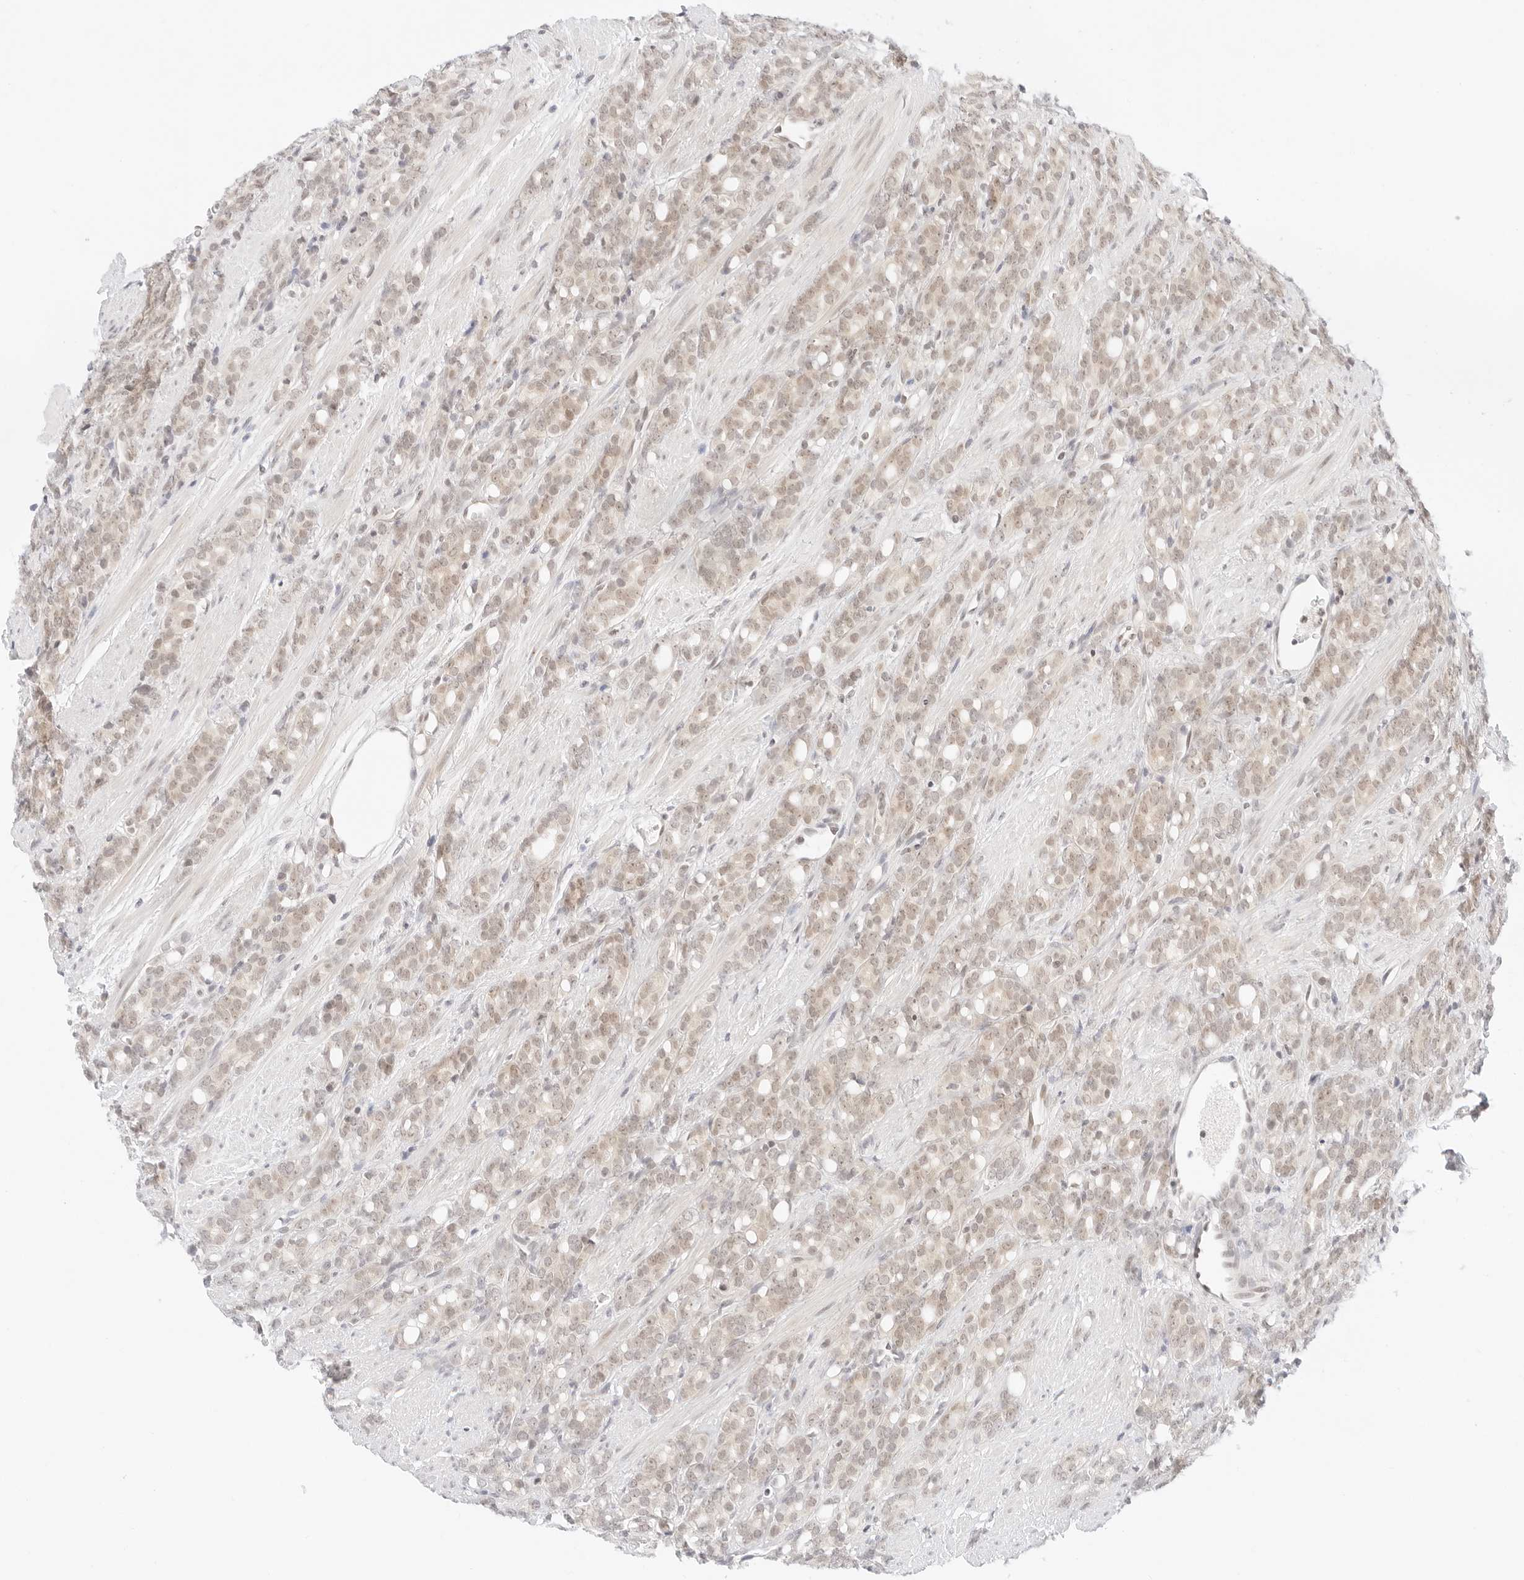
{"staining": {"intensity": "weak", "quantity": "25%-75%", "location": "nuclear"}, "tissue": "prostate cancer", "cell_type": "Tumor cells", "image_type": "cancer", "snomed": [{"axis": "morphology", "description": "Adenocarcinoma, High grade"}, {"axis": "topography", "description": "Prostate"}], "caption": "Immunohistochemical staining of prostate cancer (high-grade adenocarcinoma) demonstrates low levels of weak nuclear protein positivity in about 25%-75% of tumor cells.", "gene": "POLR3C", "patient": {"sex": "male", "age": 62}}